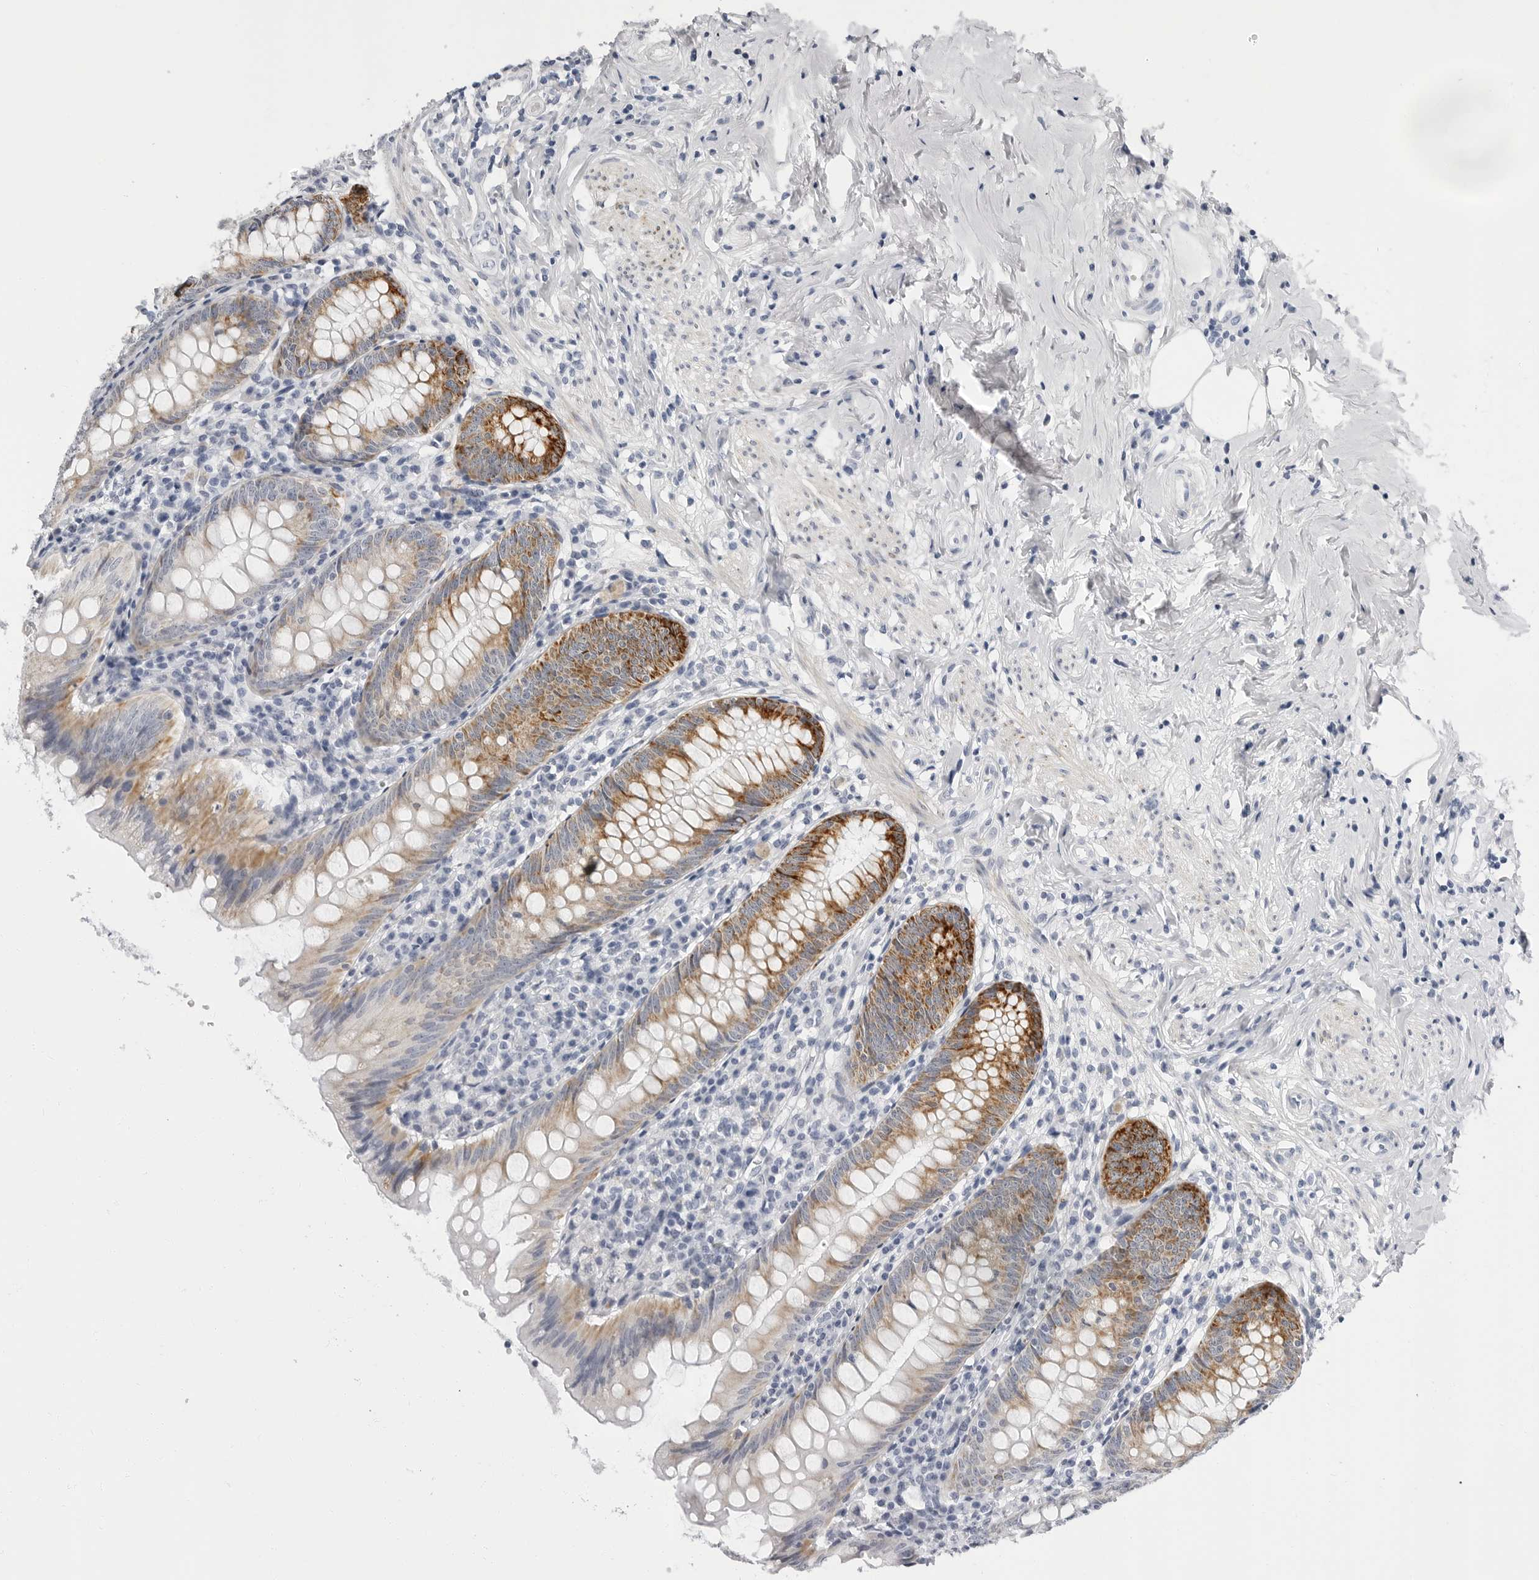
{"staining": {"intensity": "moderate", "quantity": ">75%", "location": "cytoplasmic/membranous"}, "tissue": "appendix", "cell_type": "Glandular cells", "image_type": "normal", "snomed": [{"axis": "morphology", "description": "Normal tissue, NOS"}, {"axis": "topography", "description": "Appendix"}], "caption": "A high-resolution photomicrograph shows immunohistochemistry staining of normal appendix, which reveals moderate cytoplasmic/membranous positivity in approximately >75% of glandular cells.", "gene": "ERICH3", "patient": {"sex": "female", "age": 54}}